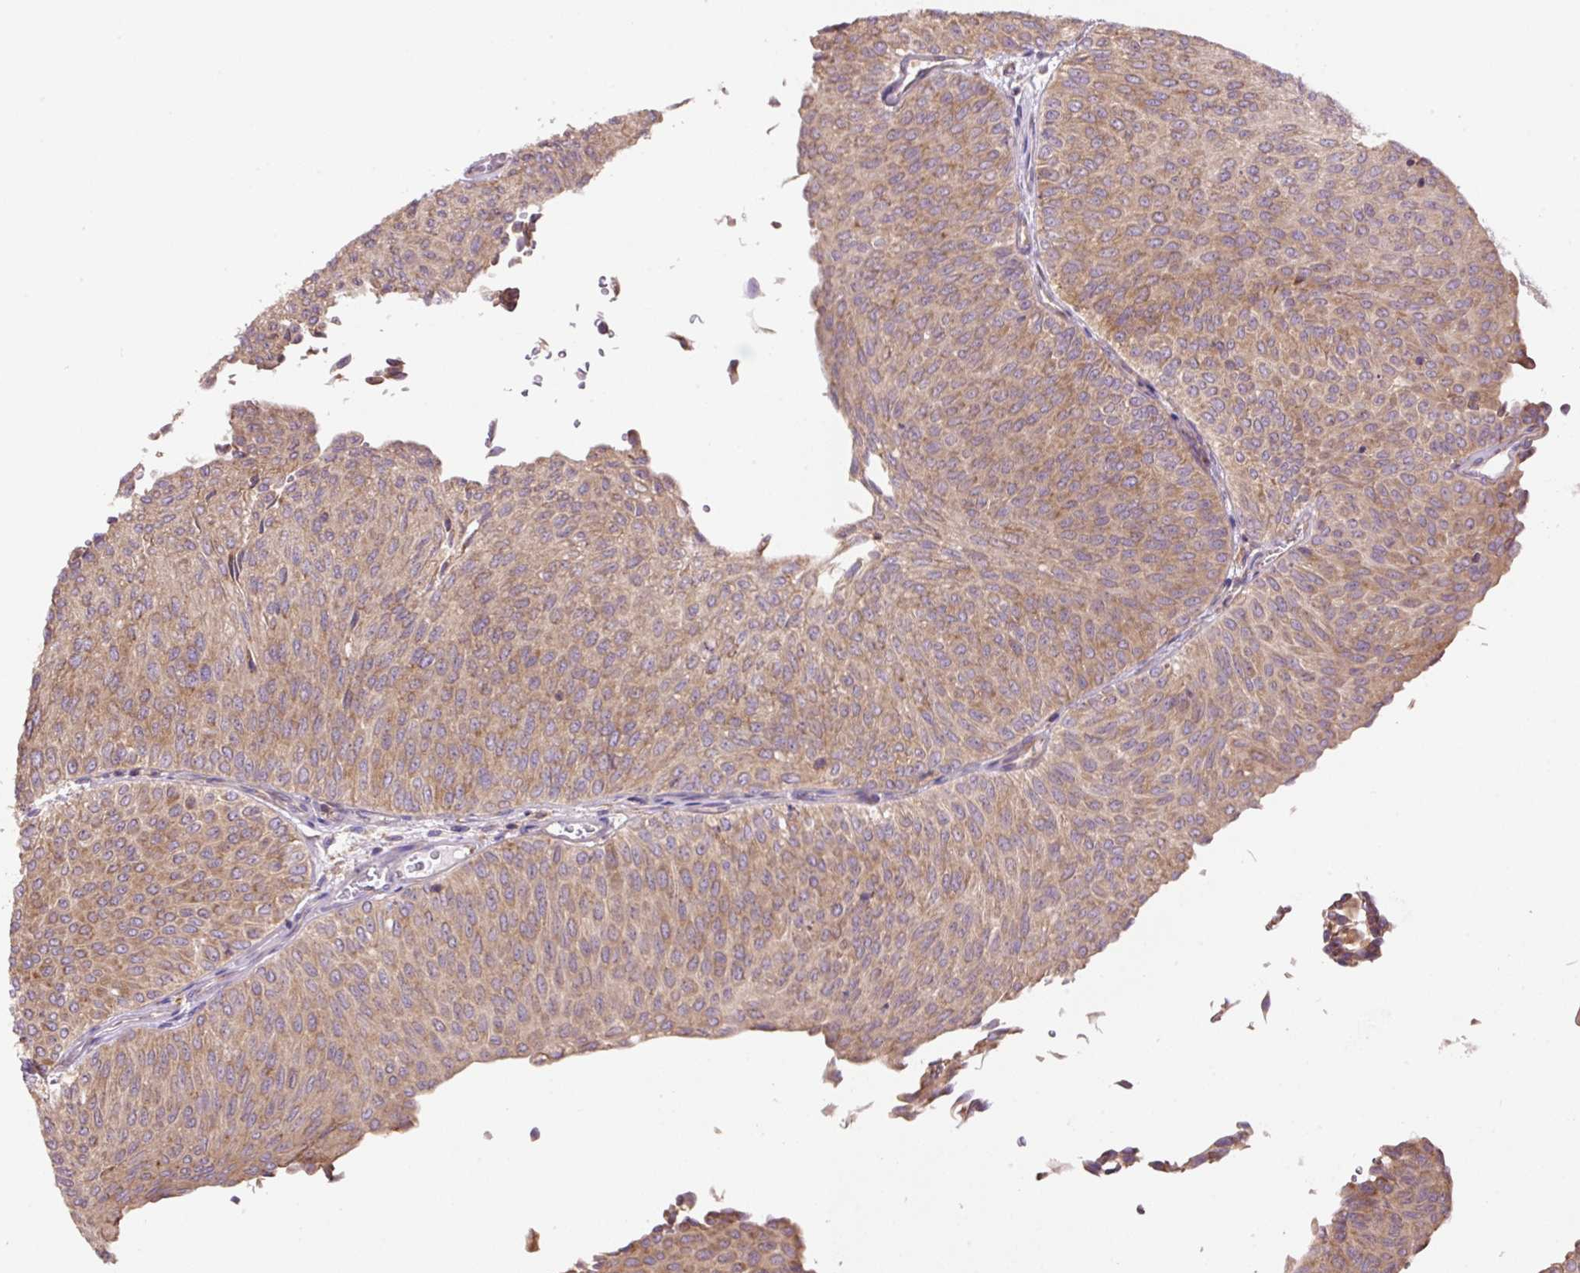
{"staining": {"intensity": "moderate", "quantity": ">75%", "location": "cytoplasmic/membranous"}, "tissue": "urothelial cancer", "cell_type": "Tumor cells", "image_type": "cancer", "snomed": [{"axis": "morphology", "description": "Urothelial carcinoma, Low grade"}, {"axis": "topography", "description": "Urinary bladder"}], "caption": "Protein analysis of urothelial cancer tissue demonstrates moderate cytoplasmic/membranous expression in about >75% of tumor cells.", "gene": "RPS23", "patient": {"sex": "male", "age": 78}}